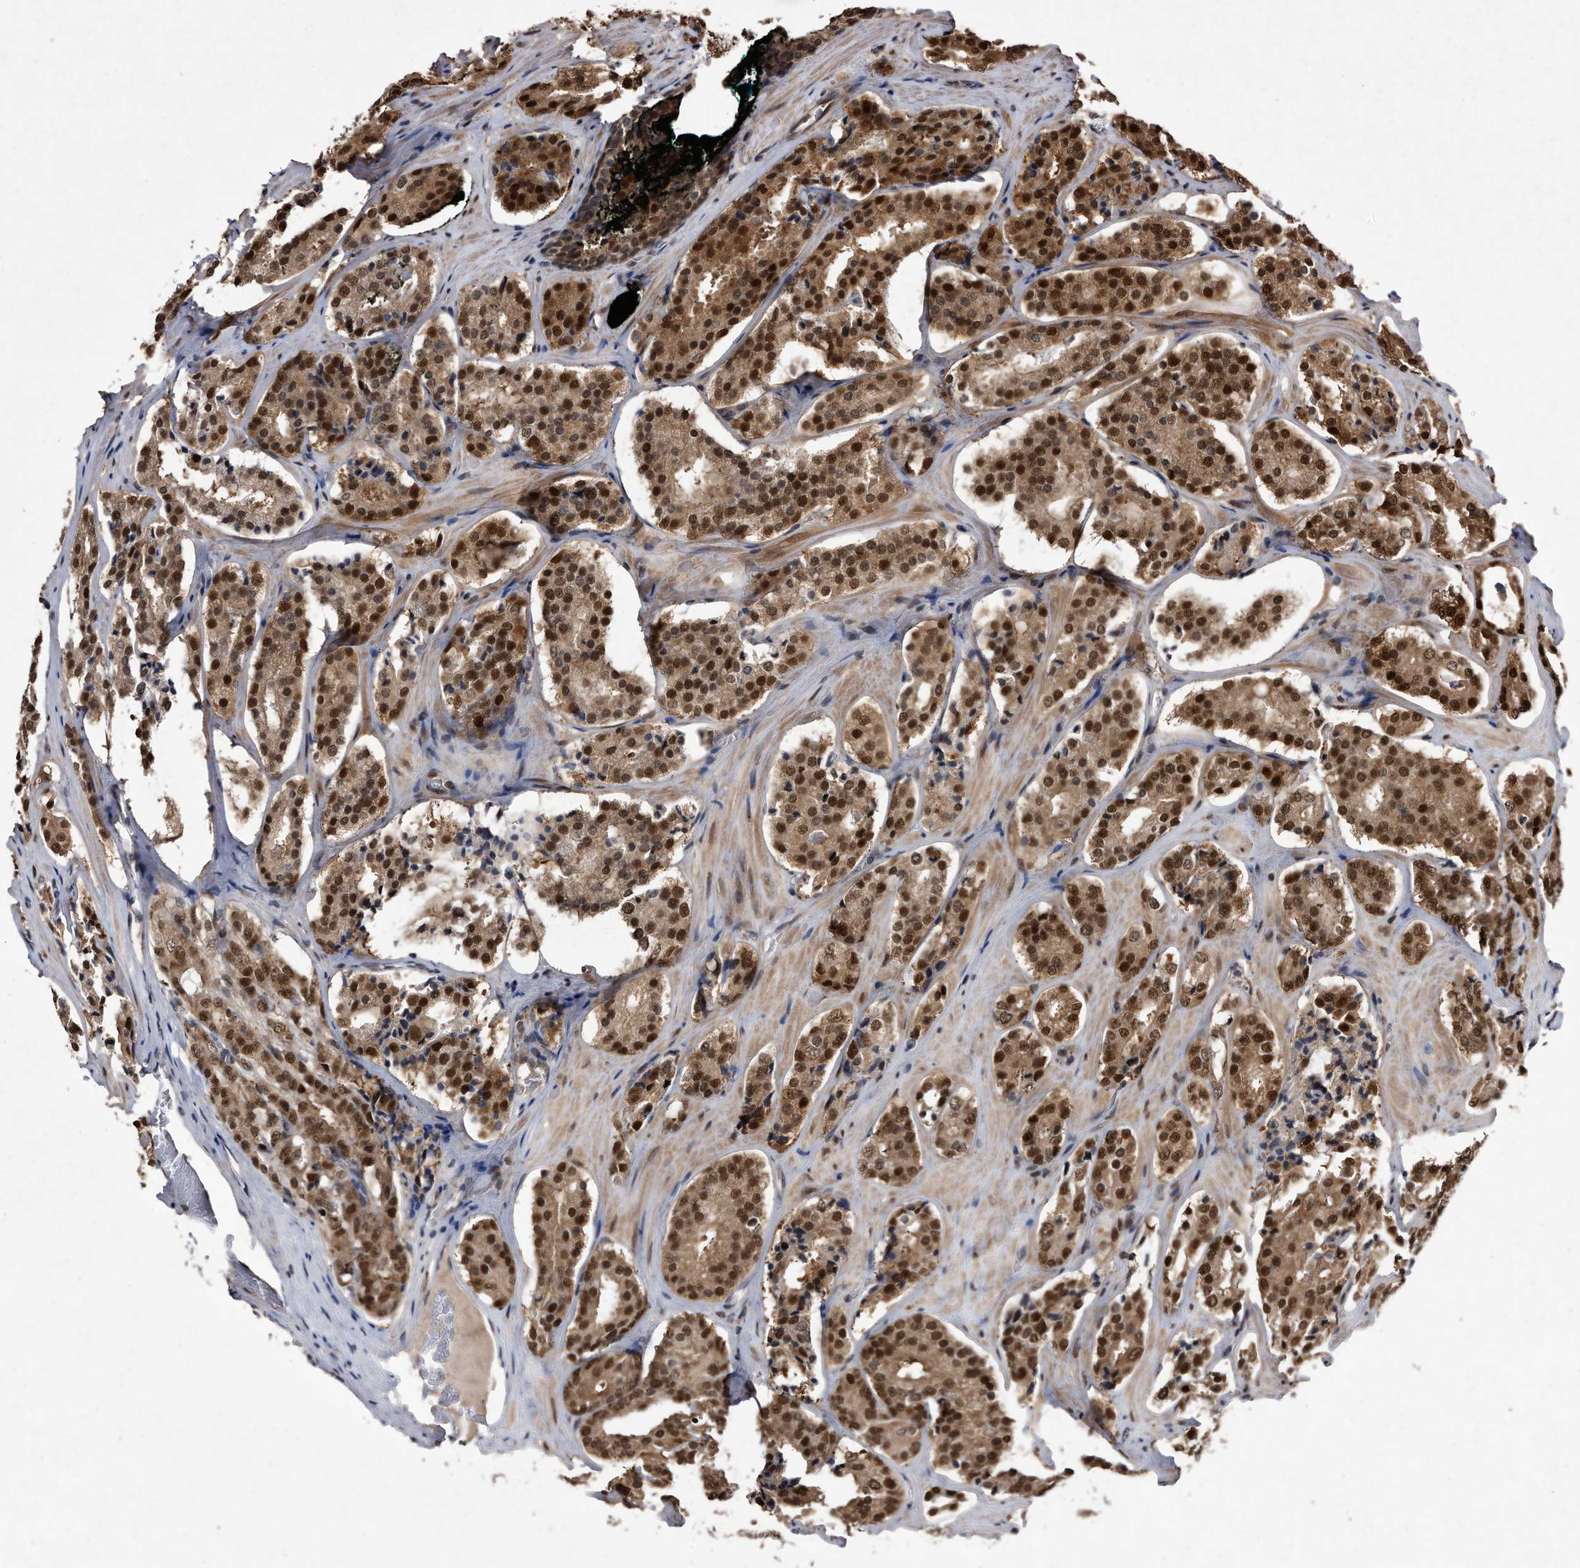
{"staining": {"intensity": "strong", "quantity": ">75%", "location": "cytoplasmic/membranous,nuclear"}, "tissue": "prostate cancer", "cell_type": "Tumor cells", "image_type": "cancer", "snomed": [{"axis": "morphology", "description": "Adenocarcinoma, High grade"}, {"axis": "topography", "description": "Prostate"}], "caption": "IHC (DAB (3,3'-diaminobenzidine)) staining of human prostate cancer (high-grade adenocarcinoma) displays strong cytoplasmic/membranous and nuclear protein positivity in approximately >75% of tumor cells.", "gene": "RAD23B", "patient": {"sex": "male", "age": 60}}